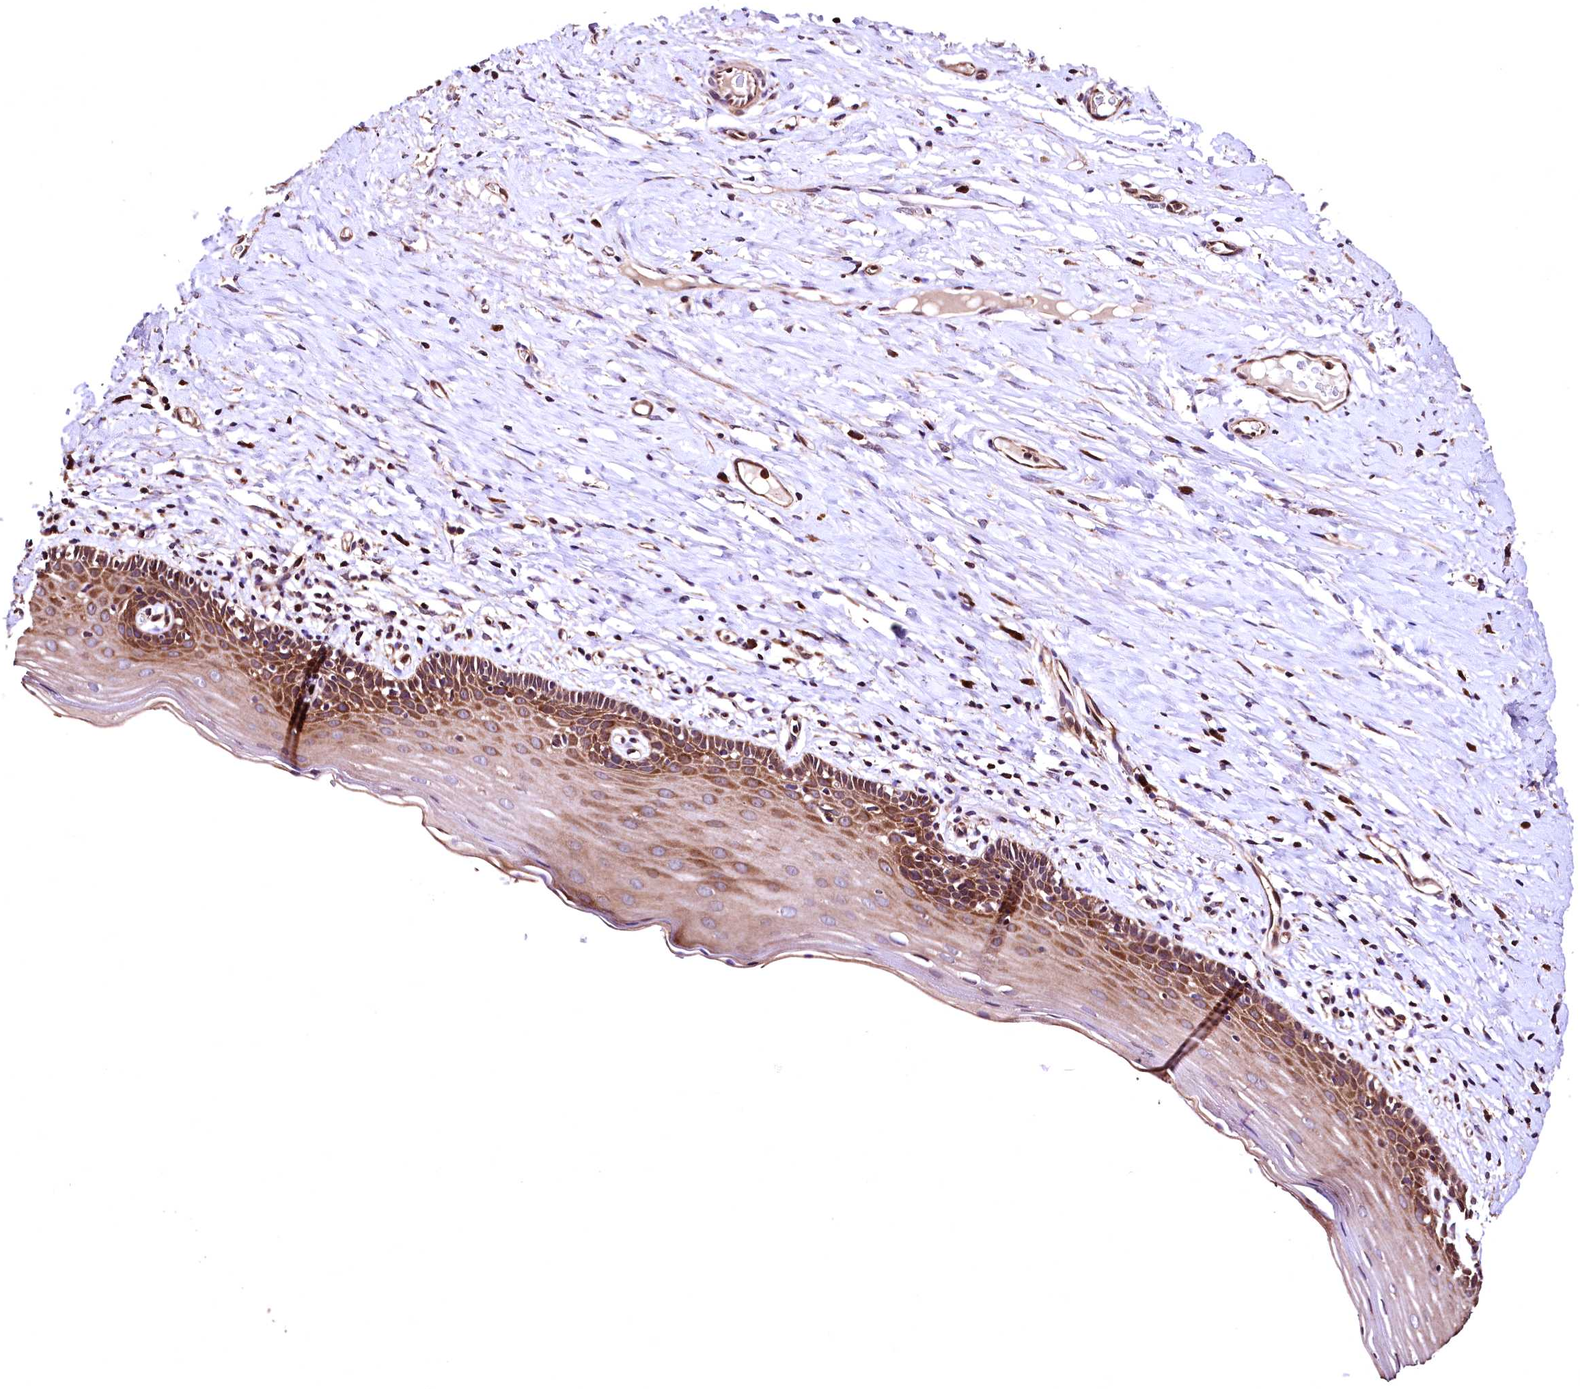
{"staining": {"intensity": "strong", "quantity": ">75%", "location": "cytoplasmic/membranous,nuclear"}, "tissue": "cervix", "cell_type": "Glandular cells", "image_type": "normal", "snomed": [{"axis": "morphology", "description": "Normal tissue, NOS"}, {"axis": "topography", "description": "Cervix"}], "caption": "A photomicrograph showing strong cytoplasmic/membranous,nuclear expression in about >75% of glandular cells in normal cervix, as visualized by brown immunohistochemical staining.", "gene": "LRSAM1", "patient": {"sex": "female", "age": 42}}